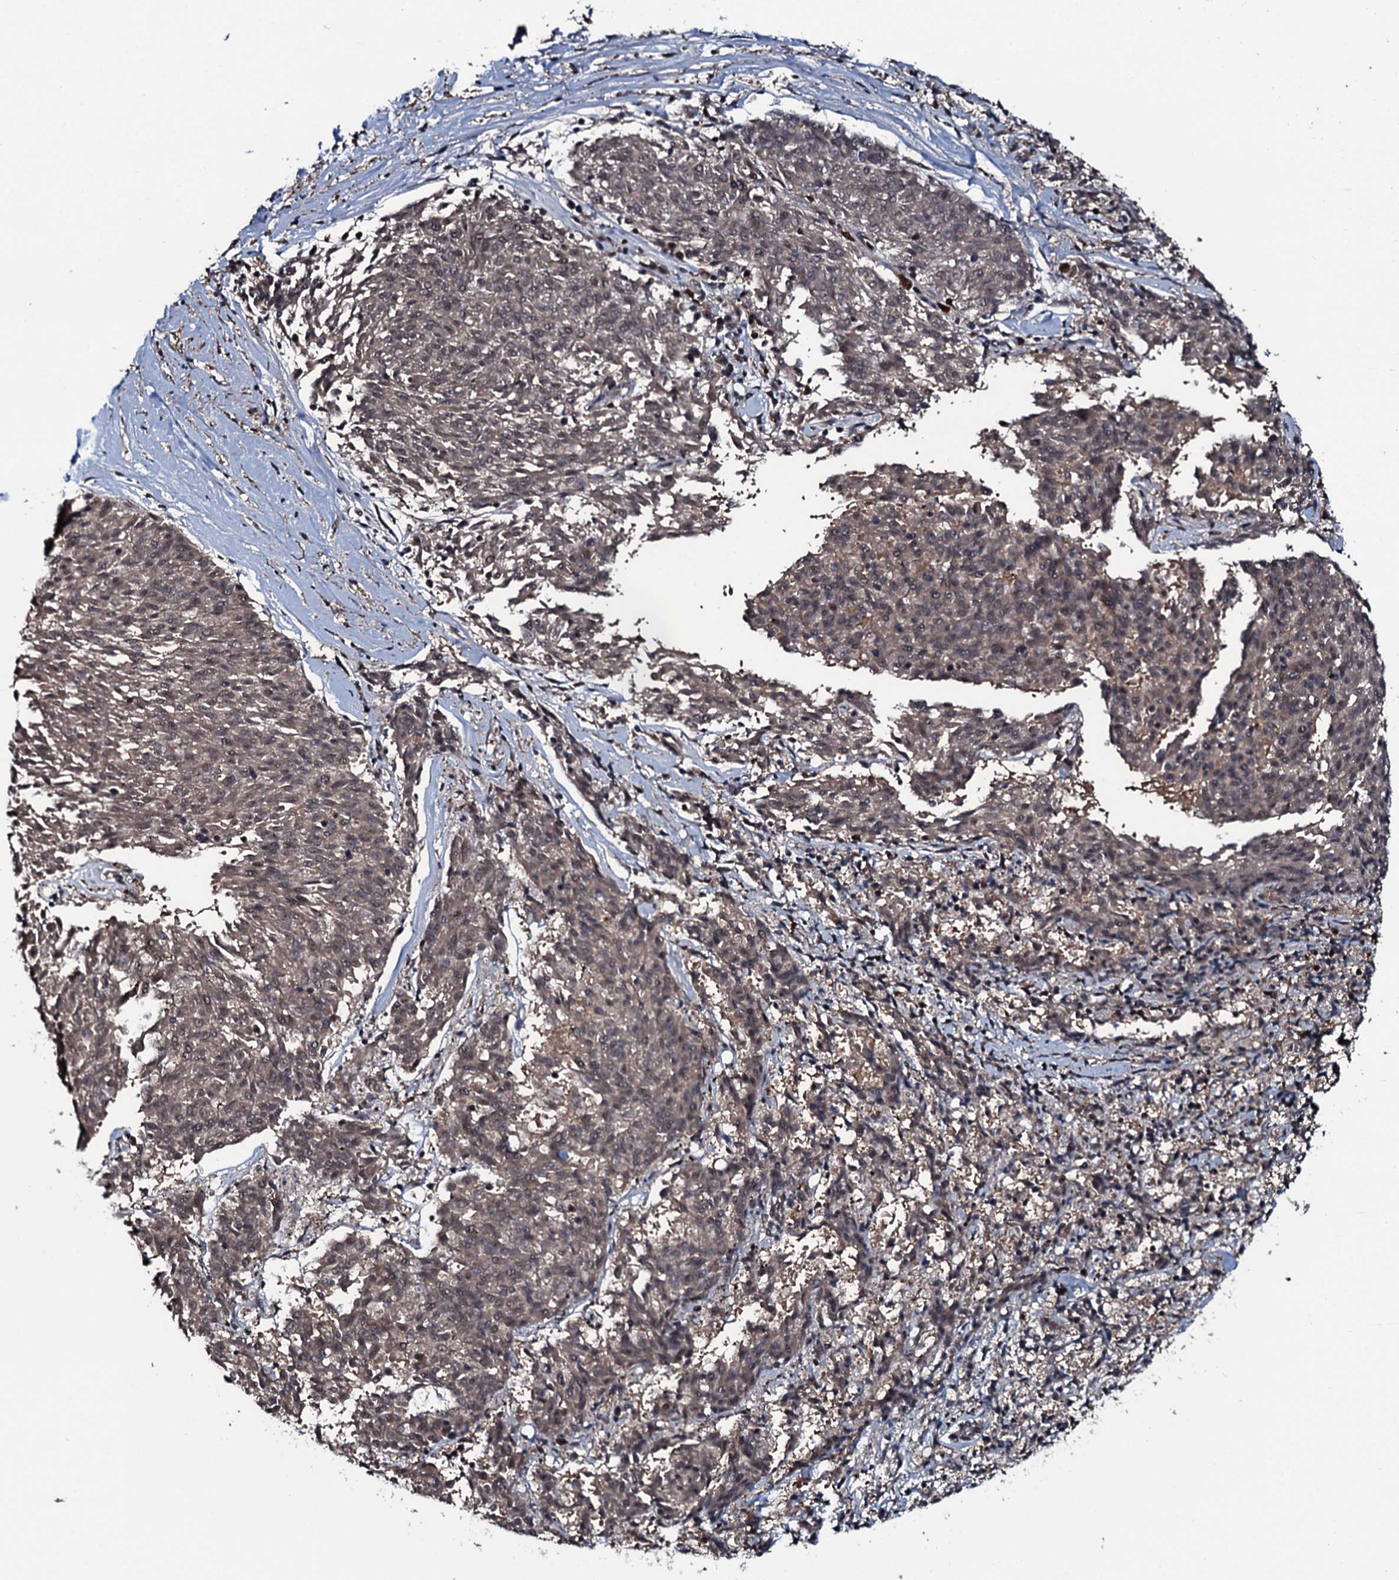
{"staining": {"intensity": "weak", "quantity": ">75%", "location": "nuclear"}, "tissue": "melanoma", "cell_type": "Tumor cells", "image_type": "cancer", "snomed": [{"axis": "morphology", "description": "Malignant melanoma, NOS"}, {"axis": "topography", "description": "Skin"}], "caption": "The micrograph demonstrates staining of melanoma, revealing weak nuclear protein expression (brown color) within tumor cells.", "gene": "HDDC3", "patient": {"sex": "female", "age": 72}}